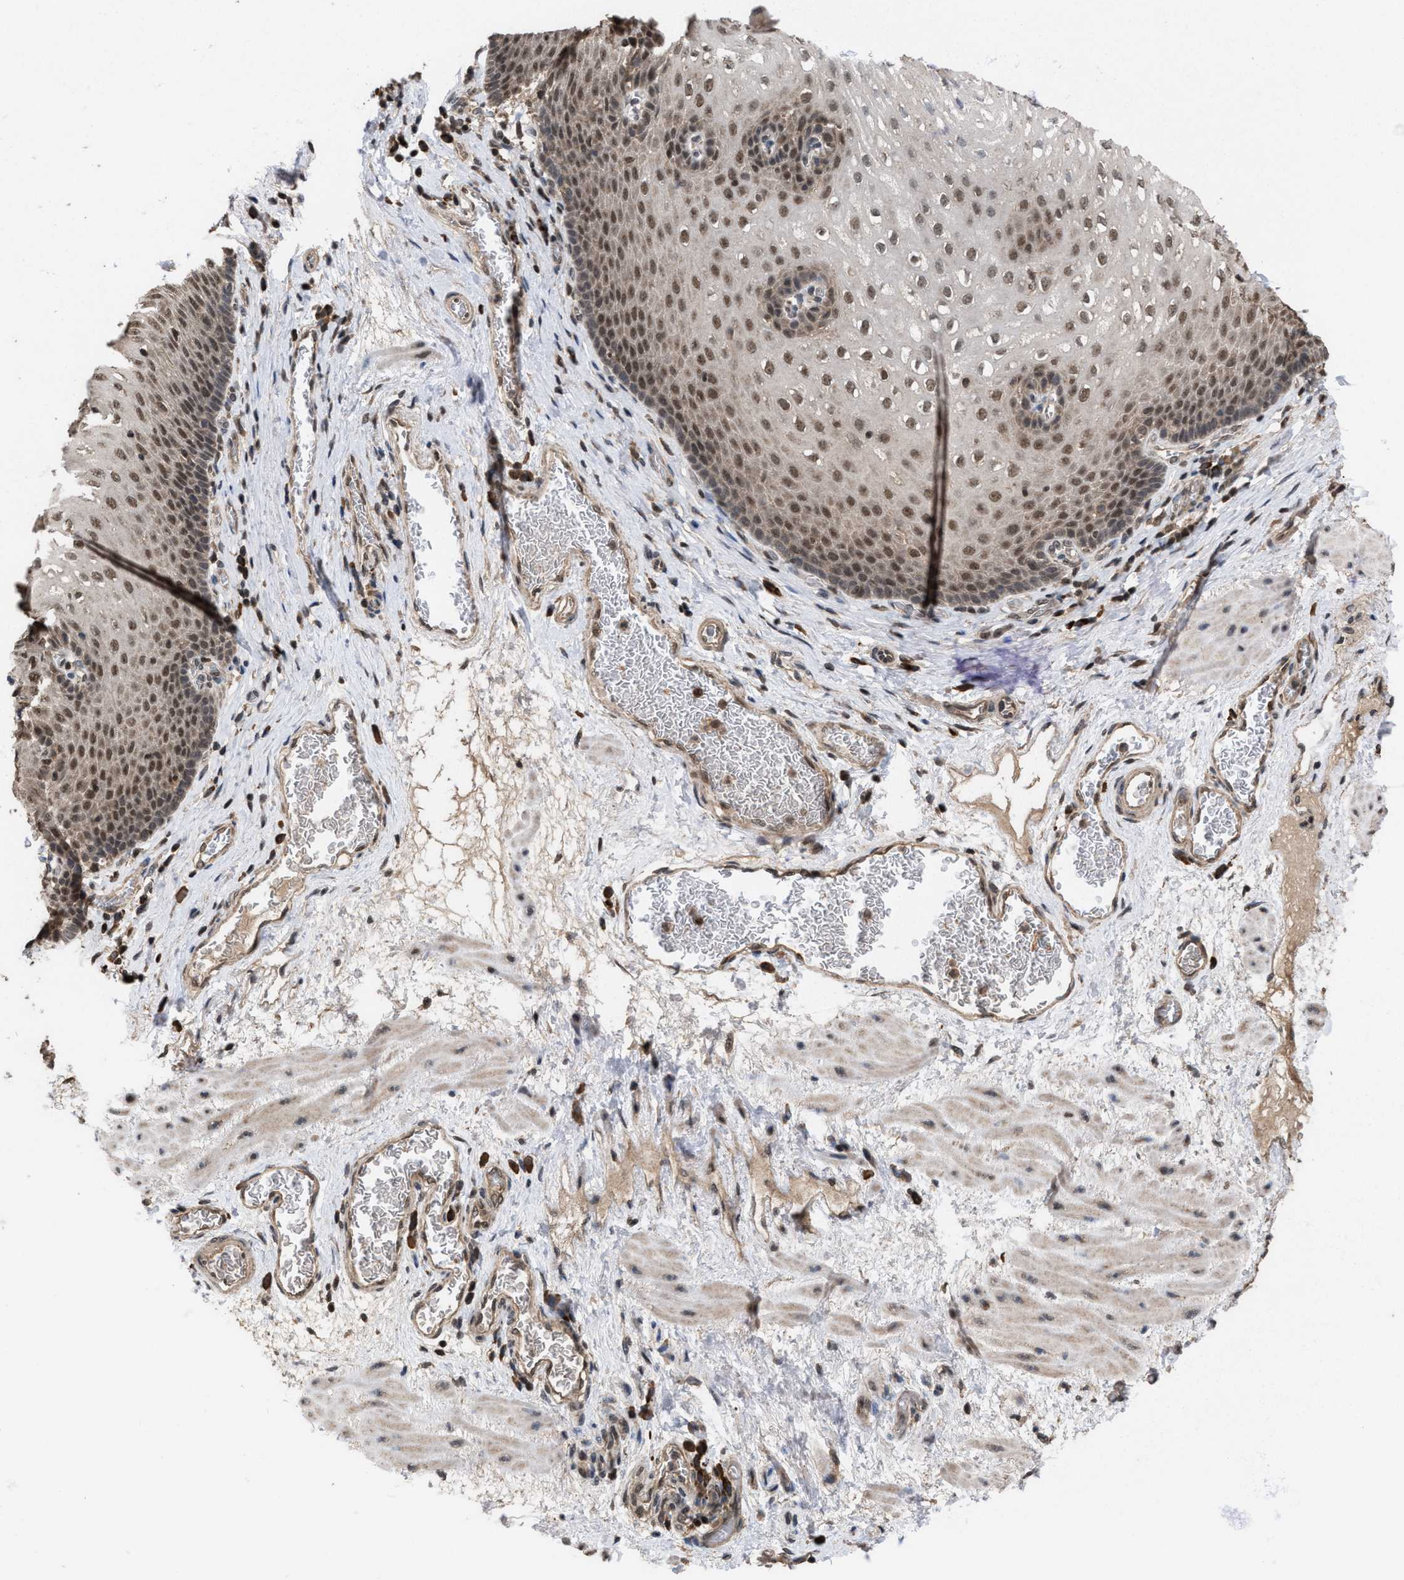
{"staining": {"intensity": "moderate", "quantity": ">75%", "location": "nuclear"}, "tissue": "esophagus", "cell_type": "Squamous epithelial cells", "image_type": "normal", "snomed": [{"axis": "morphology", "description": "Normal tissue, NOS"}, {"axis": "topography", "description": "Esophagus"}], "caption": "This photomicrograph reveals immunohistochemistry (IHC) staining of unremarkable human esophagus, with medium moderate nuclear positivity in about >75% of squamous epithelial cells.", "gene": "C9orf78", "patient": {"sex": "male", "age": 48}}